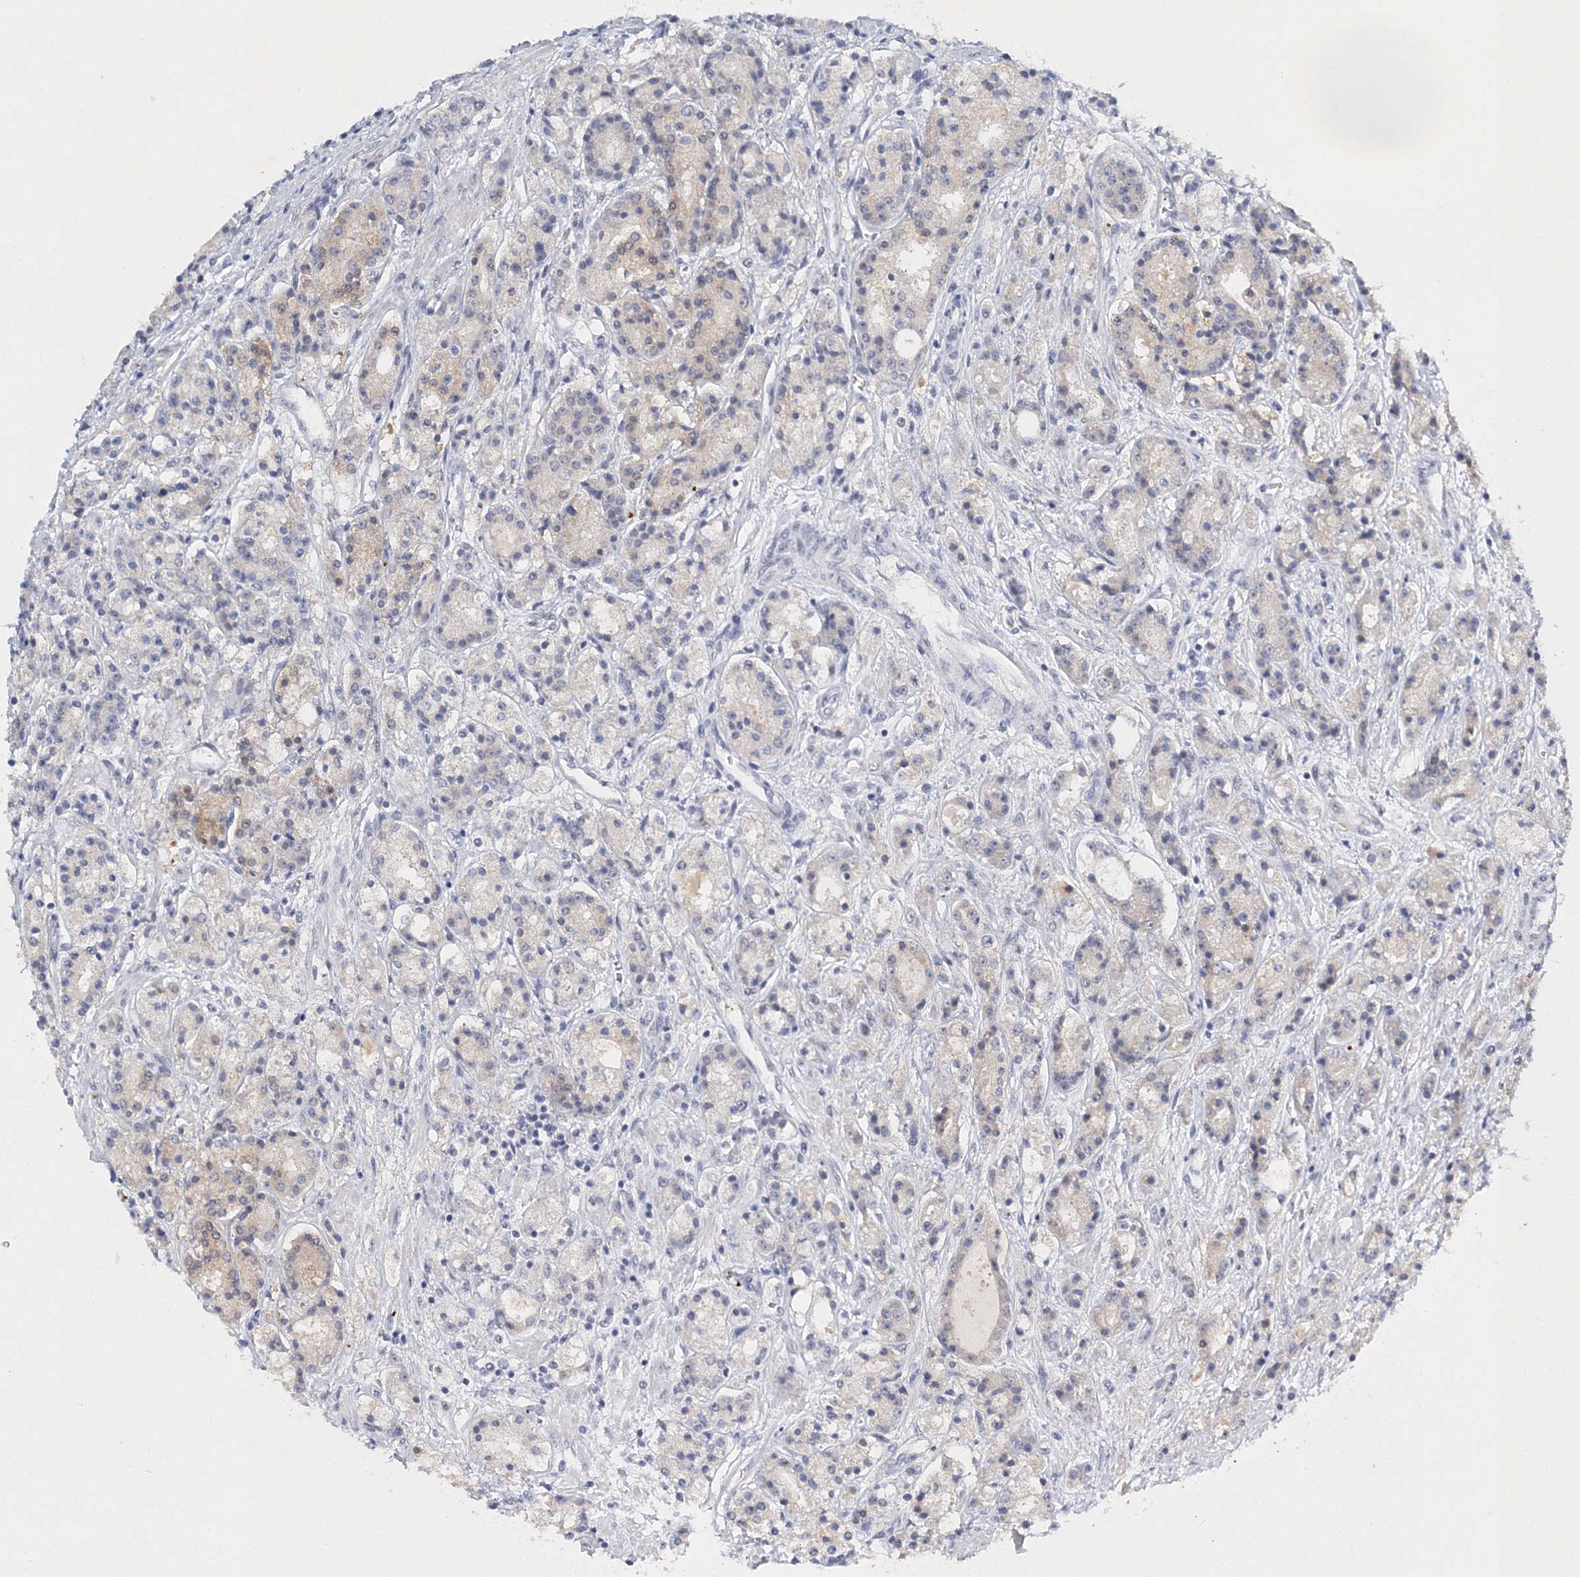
{"staining": {"intensity": "weak", "quantity": "<25%", "location": "cytoplasmic/membranous"}, "tissue": "prostate cancer", "cell_type": "Tumor cells", "image_type": "cancer", "snomed": [{"axis": "morphology", "description": "Adenocarcinoma, High grade"}, {"axis": "topography", "description": "Prostate"}], "caption": "Prostate high-grade adenocarcinoma was stained to show a protein in brown. There is no significant positivity in tumor cells. Brightfield microscopy of IHC stained with DAB (3,3'-diaminobenzidine) (brown) and hematoxylin (blue), captured at high magnification.", "gene": "MYOZ2", "patient": {"sex": "male", "age": 60}}